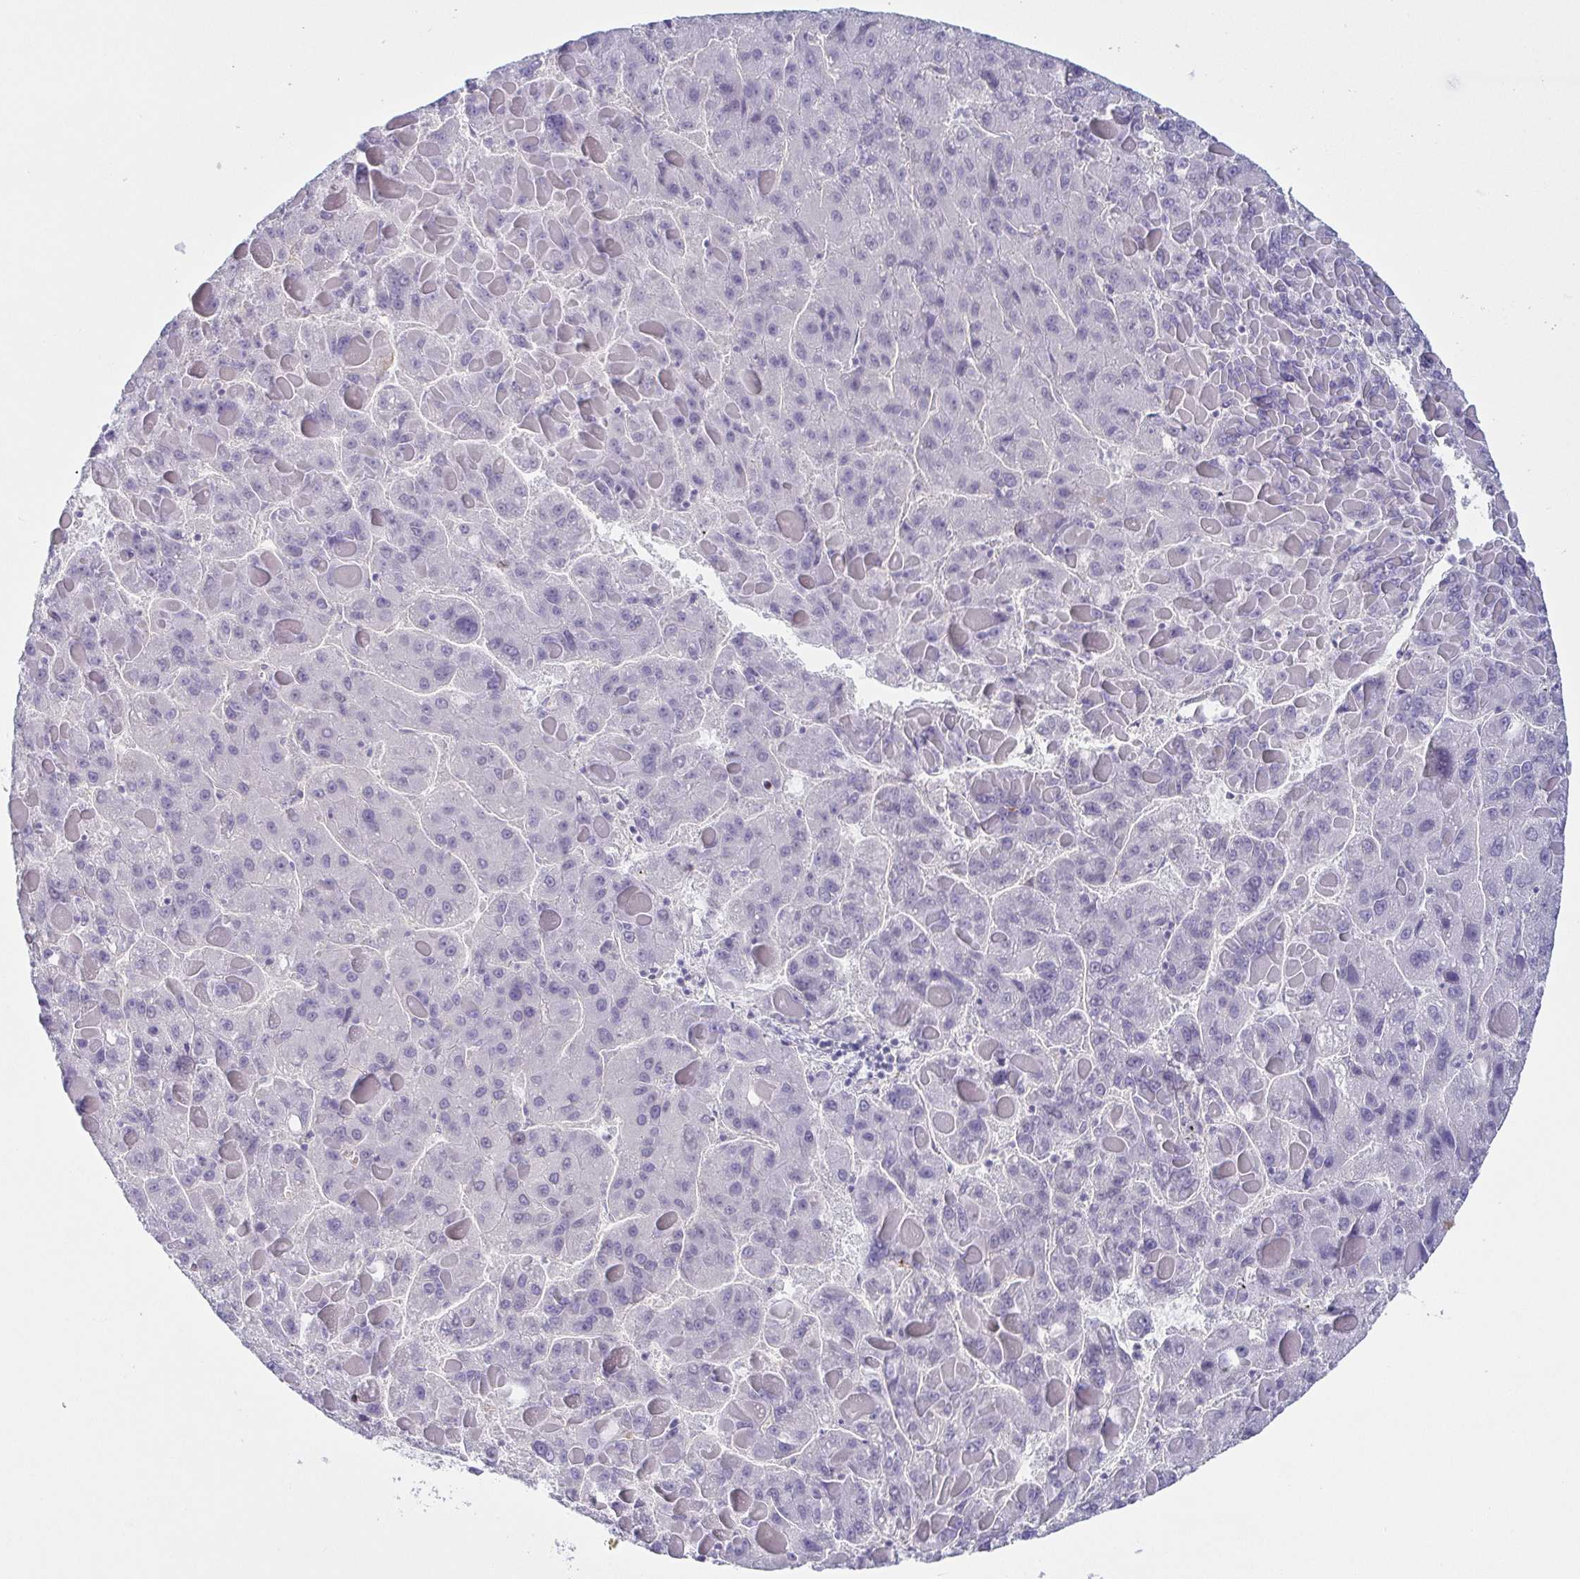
{"staining": {"intensity": "negative", "quantity": "none", "location": "none"}, "tissue": "liver cancer", "cell_type": "Tumor cells", "image_type": "cancer", "snomed": [{"axis": "morphology", "description": "Carcinoma, Hepatocellular, NOS"}, {"axis": "topography", "description": "Liver"}], "caption": "Tumor cells show no significant protein staining in liver hepatocellular carcinoma.", "gene": "COL17A1", "patient": {"sex": "female", "age": 82}}